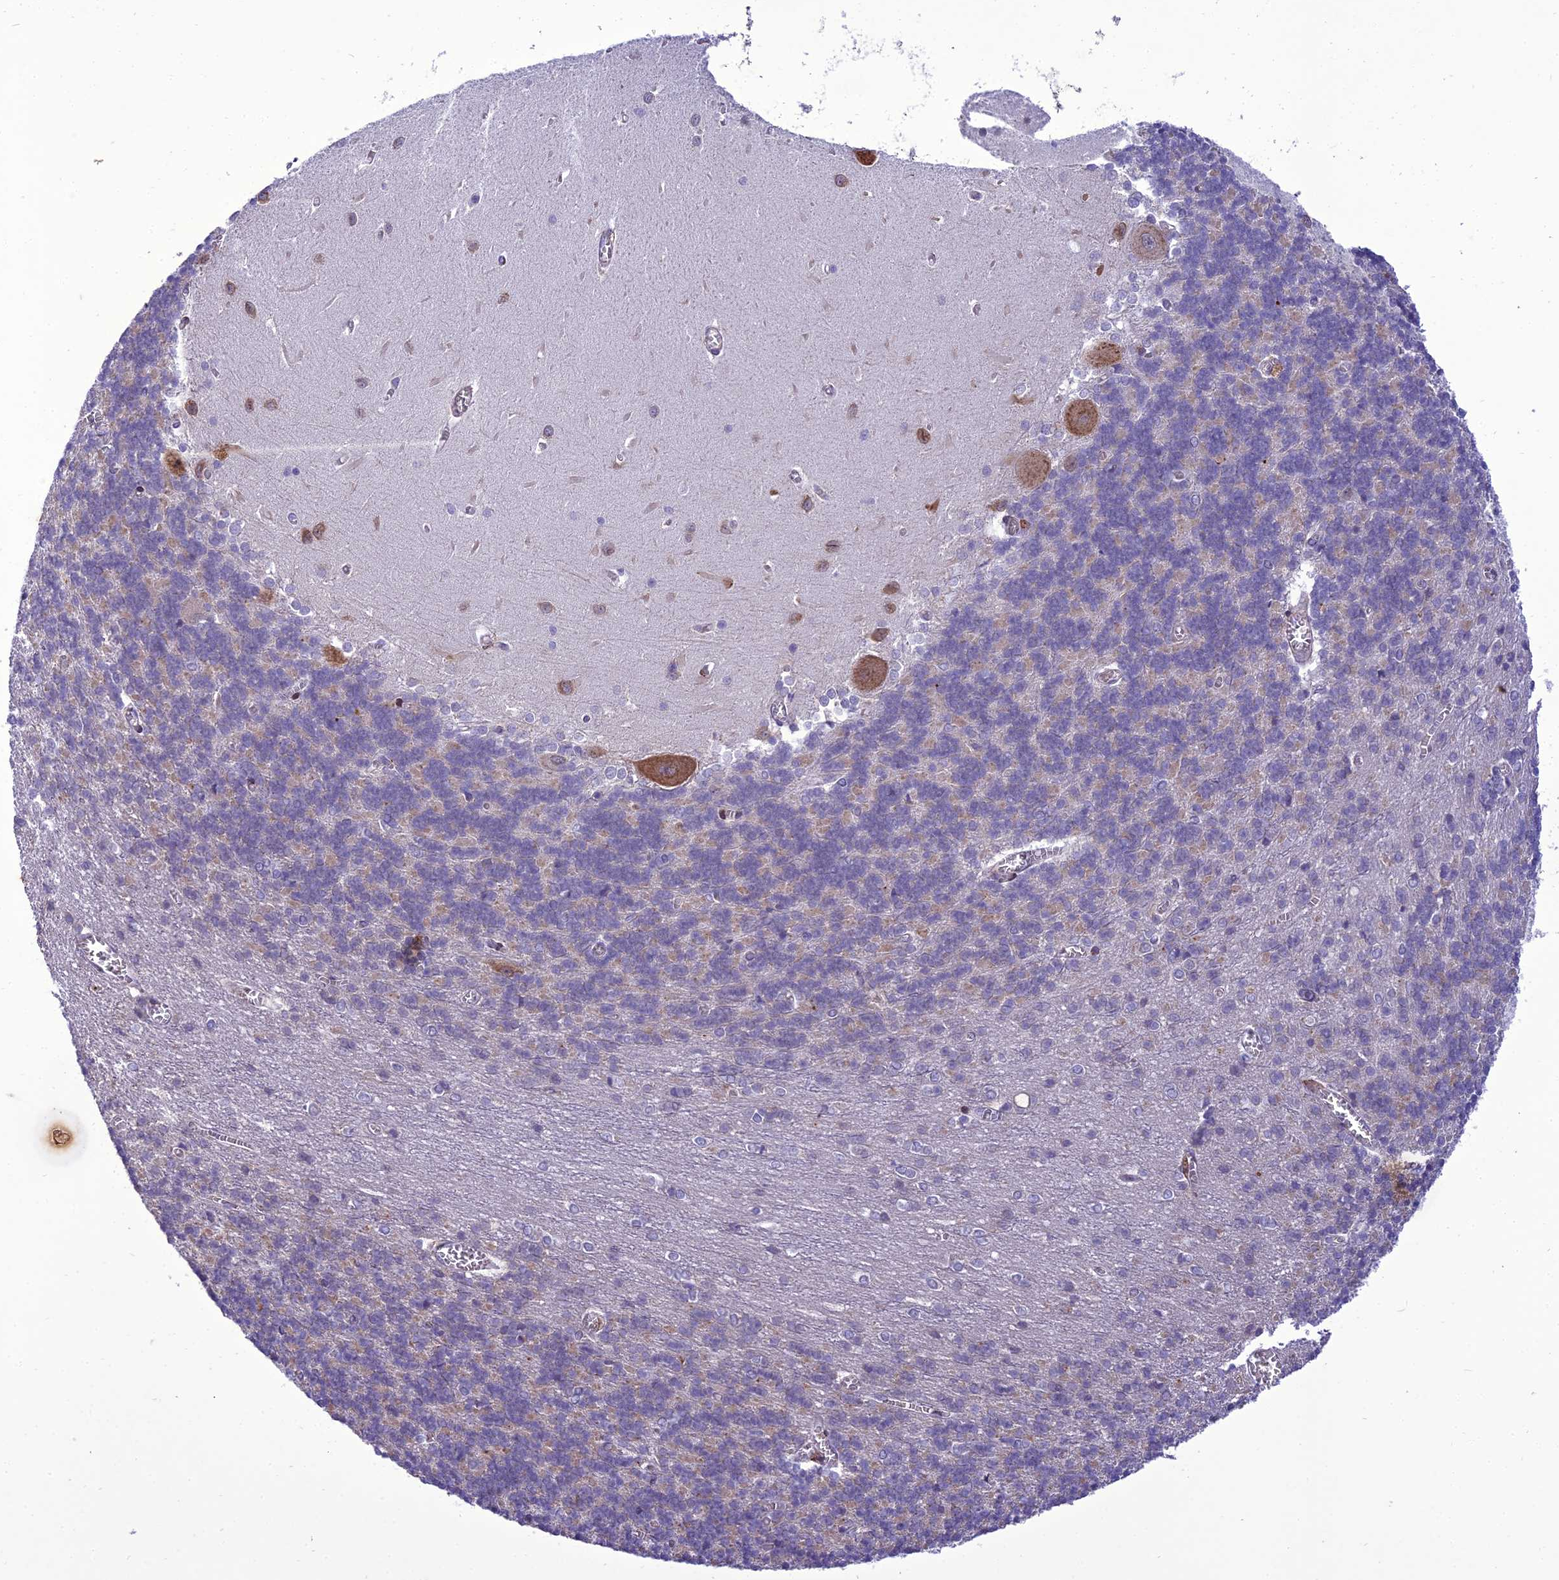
{"staining": {"intensity": "weak", "quantity": "<25%", "location": "cytoplasmic/membranous"}, "tissue": "cerebellum", "cell_type": "Cells in granular layer", "image_type": "normal", "snomed": [{"axis": "morphology", "description": "Normal tissue, NOS"}, {"axis": "topography", "description": "Cerebellum"}], "caption": "High power microscopy micrograph of an immunohistochemistry photomicrograph of benign cerebellum, revealing no significant staining in cells in granular layer. (Immunohistochemistry, brightfield microscopy, high magnification).", "gene": "NEURL2", "patient": {"sex": "male", "age": 37}}